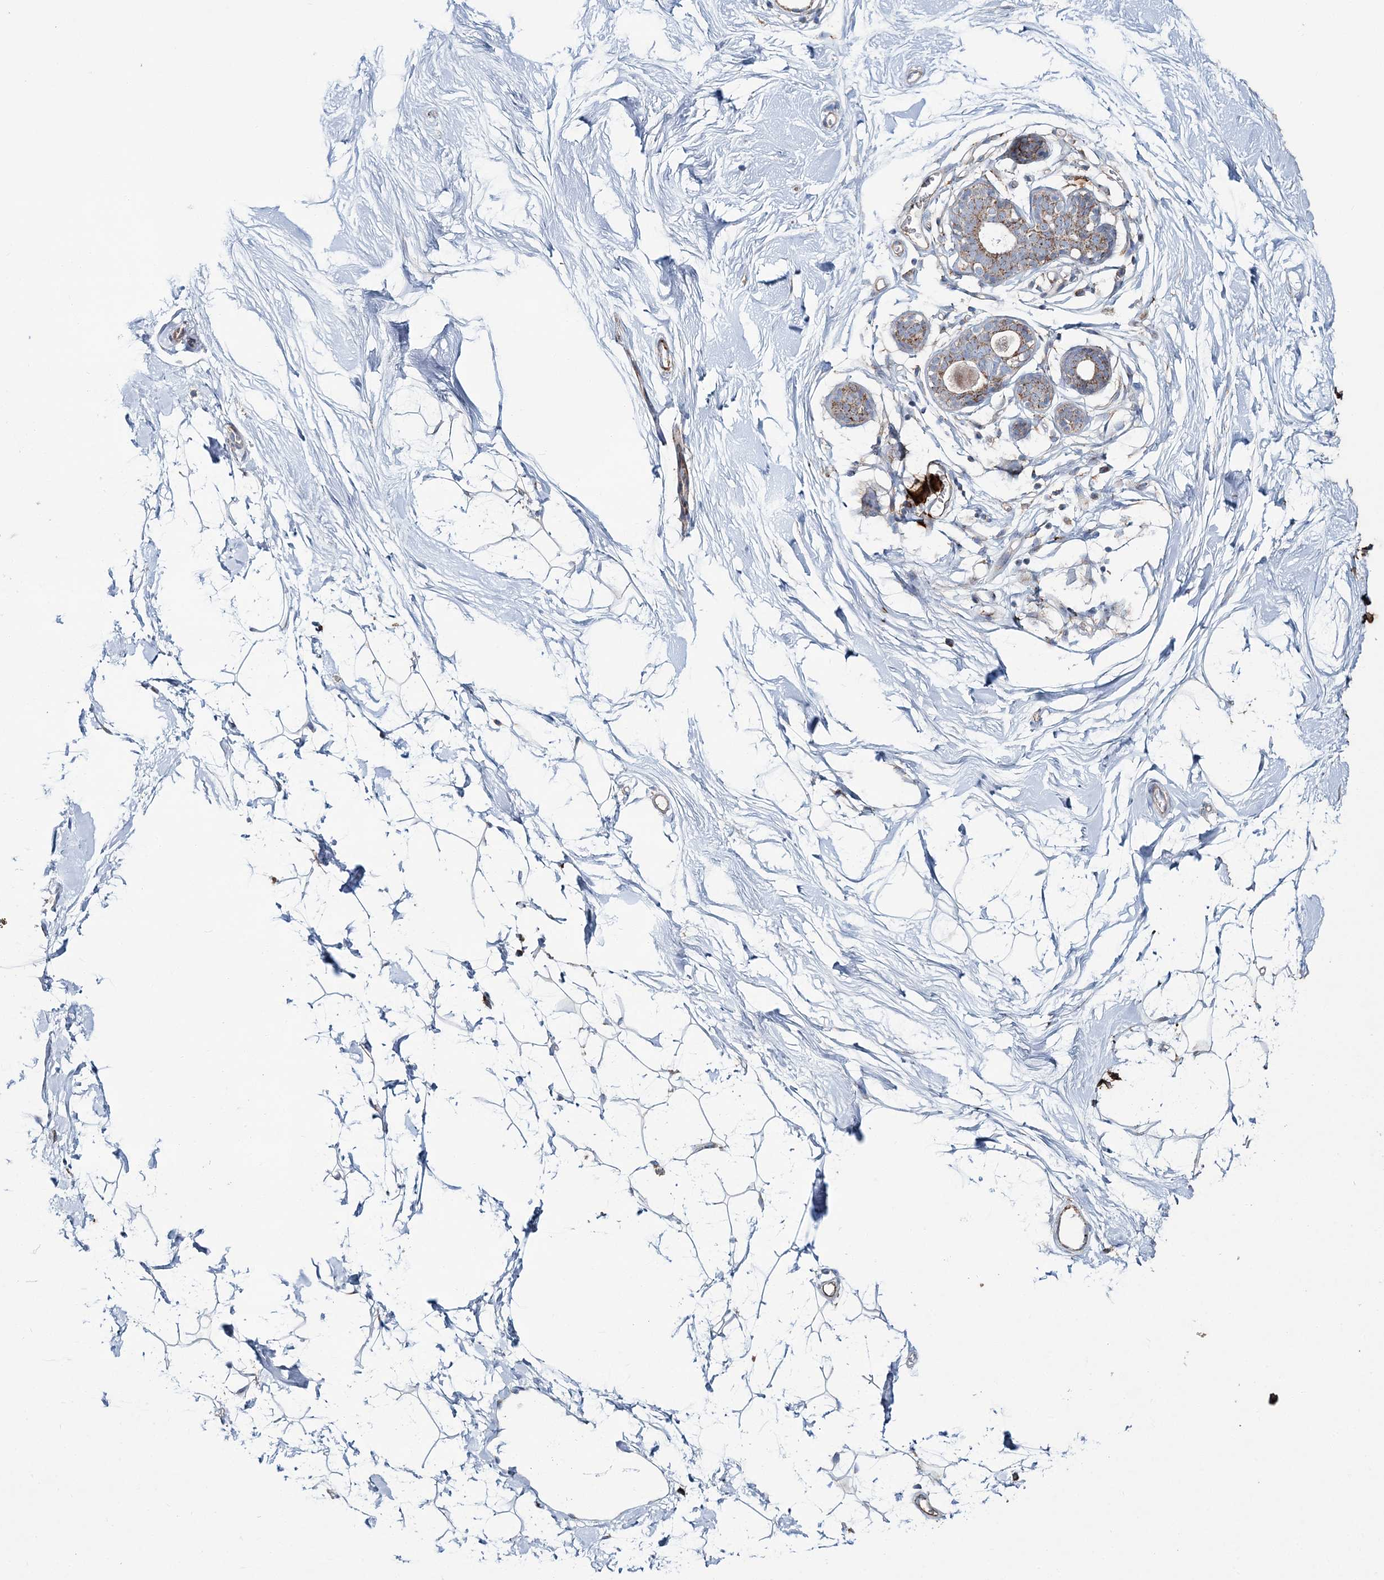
{"staining": {"intensity": "negative", "quantity": "none", "location": "none"}, "tissue": "breast", "cell_type": "Adipocytes", "image_type": "normal", "snomed": [{"axis": "morphology", "description": "Normal tissue, NOS"}, {"axis": "topography", "description": "Breast"}], "caption": "The IHC micrograph has no significant staining in adipocytes of breast.", "gene": "ARHGAP6", "patient": {"sex": "female", "age": 26}}